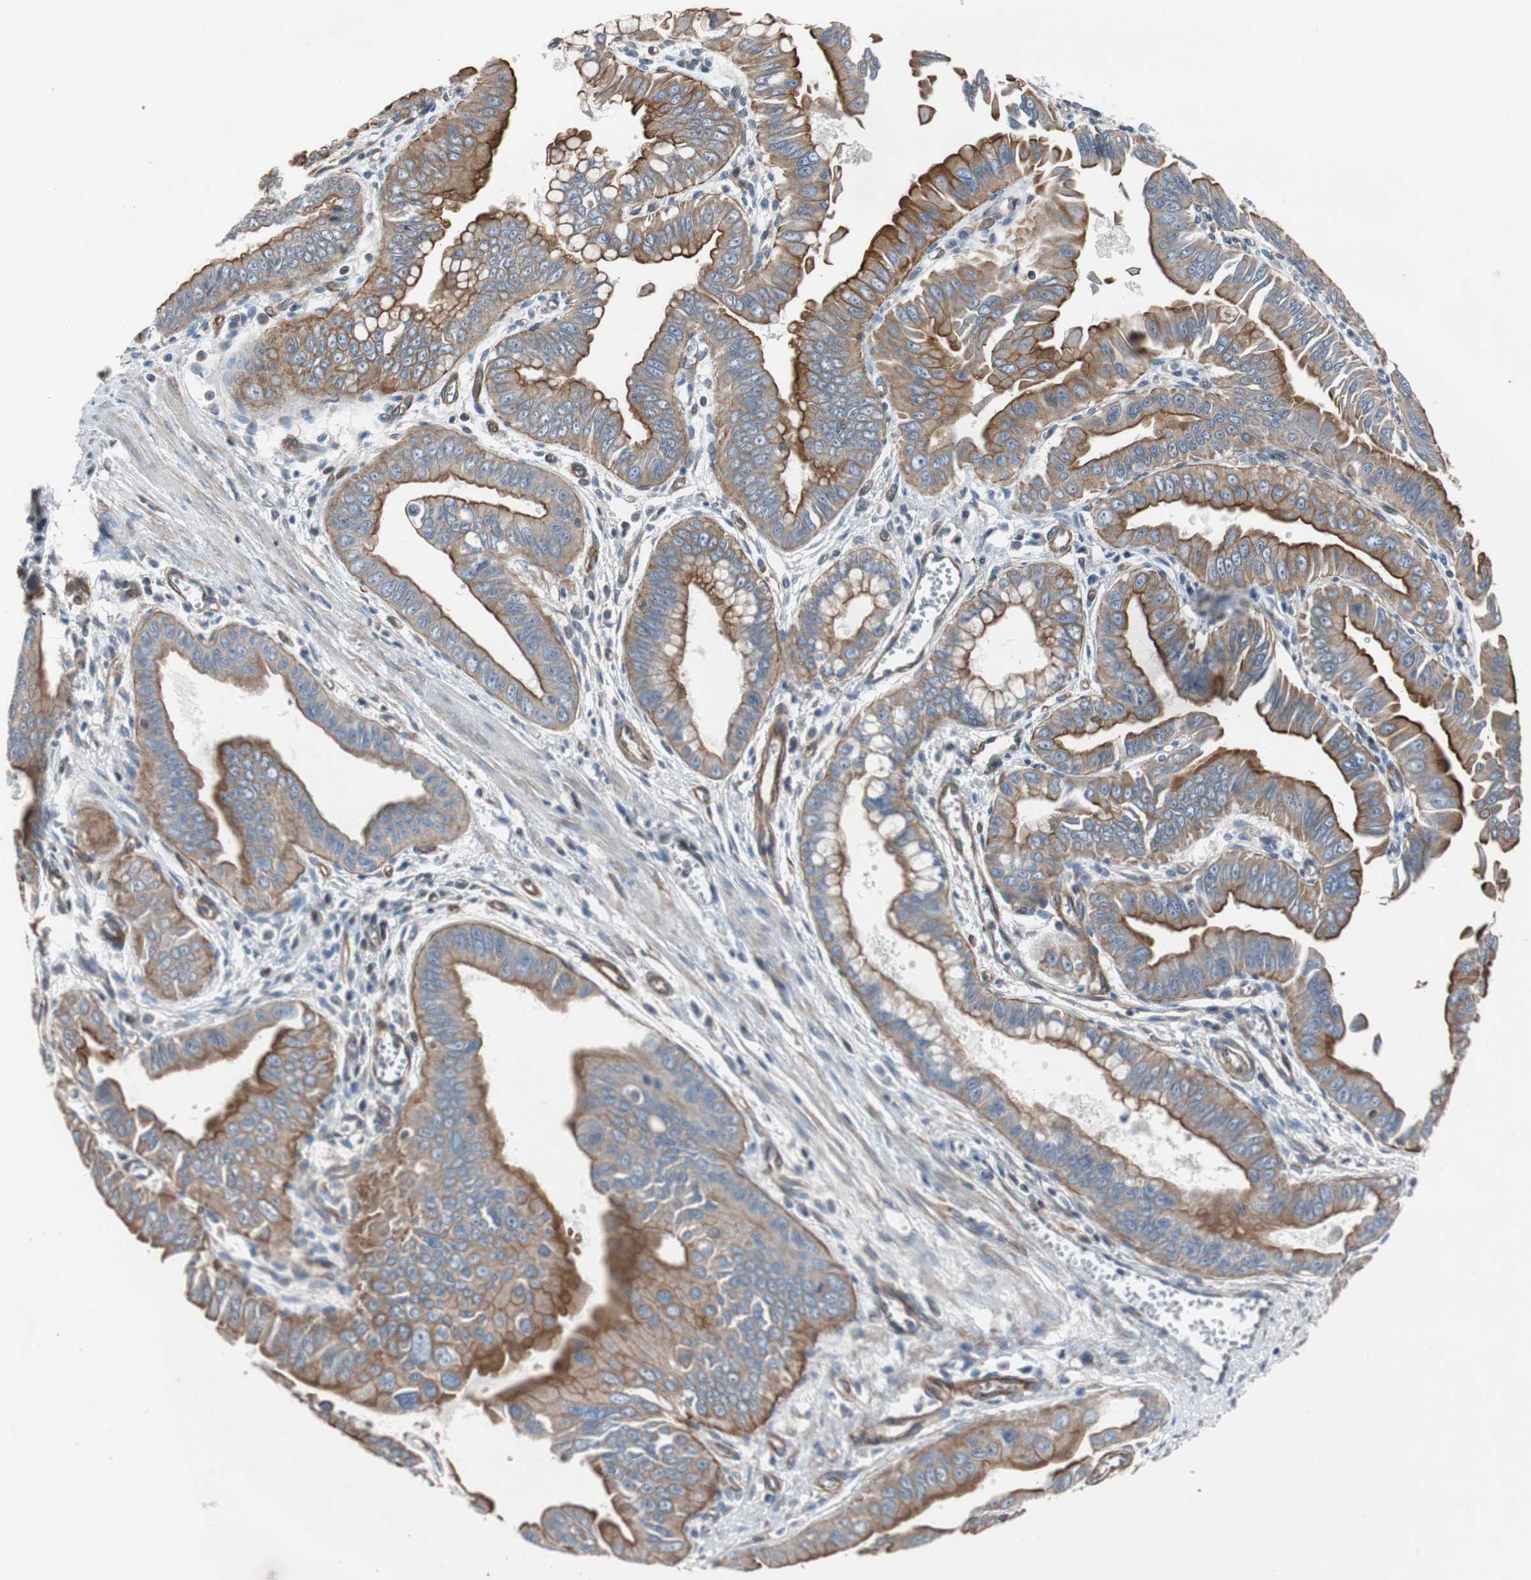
{"staining": {"intensity": "moderate", "quantity": "25%-75%", "location": "cytoplasmic/membranous"}, "tissue": "pancreatic cancer", "cell_type": "Tumor cells", "image_type": "cancer", "snomed": [{"axis": "morphology", "description": "Normal tissue, NOS"}, {"axis": "topography", "description": "Lymph node"}], "caption": "Brown immunohistochemical staining in human pancreatic cancer shows moderate cytoplasmic/membranous positivity in about 25%-75% of tumor cells. The staining was performed using DAB, with brown indicating positive protein expression. Nuclei are stained blue with hematoxylin.", "gene": "KIF3B", "patient": {"sex": "male", "age": 50}}